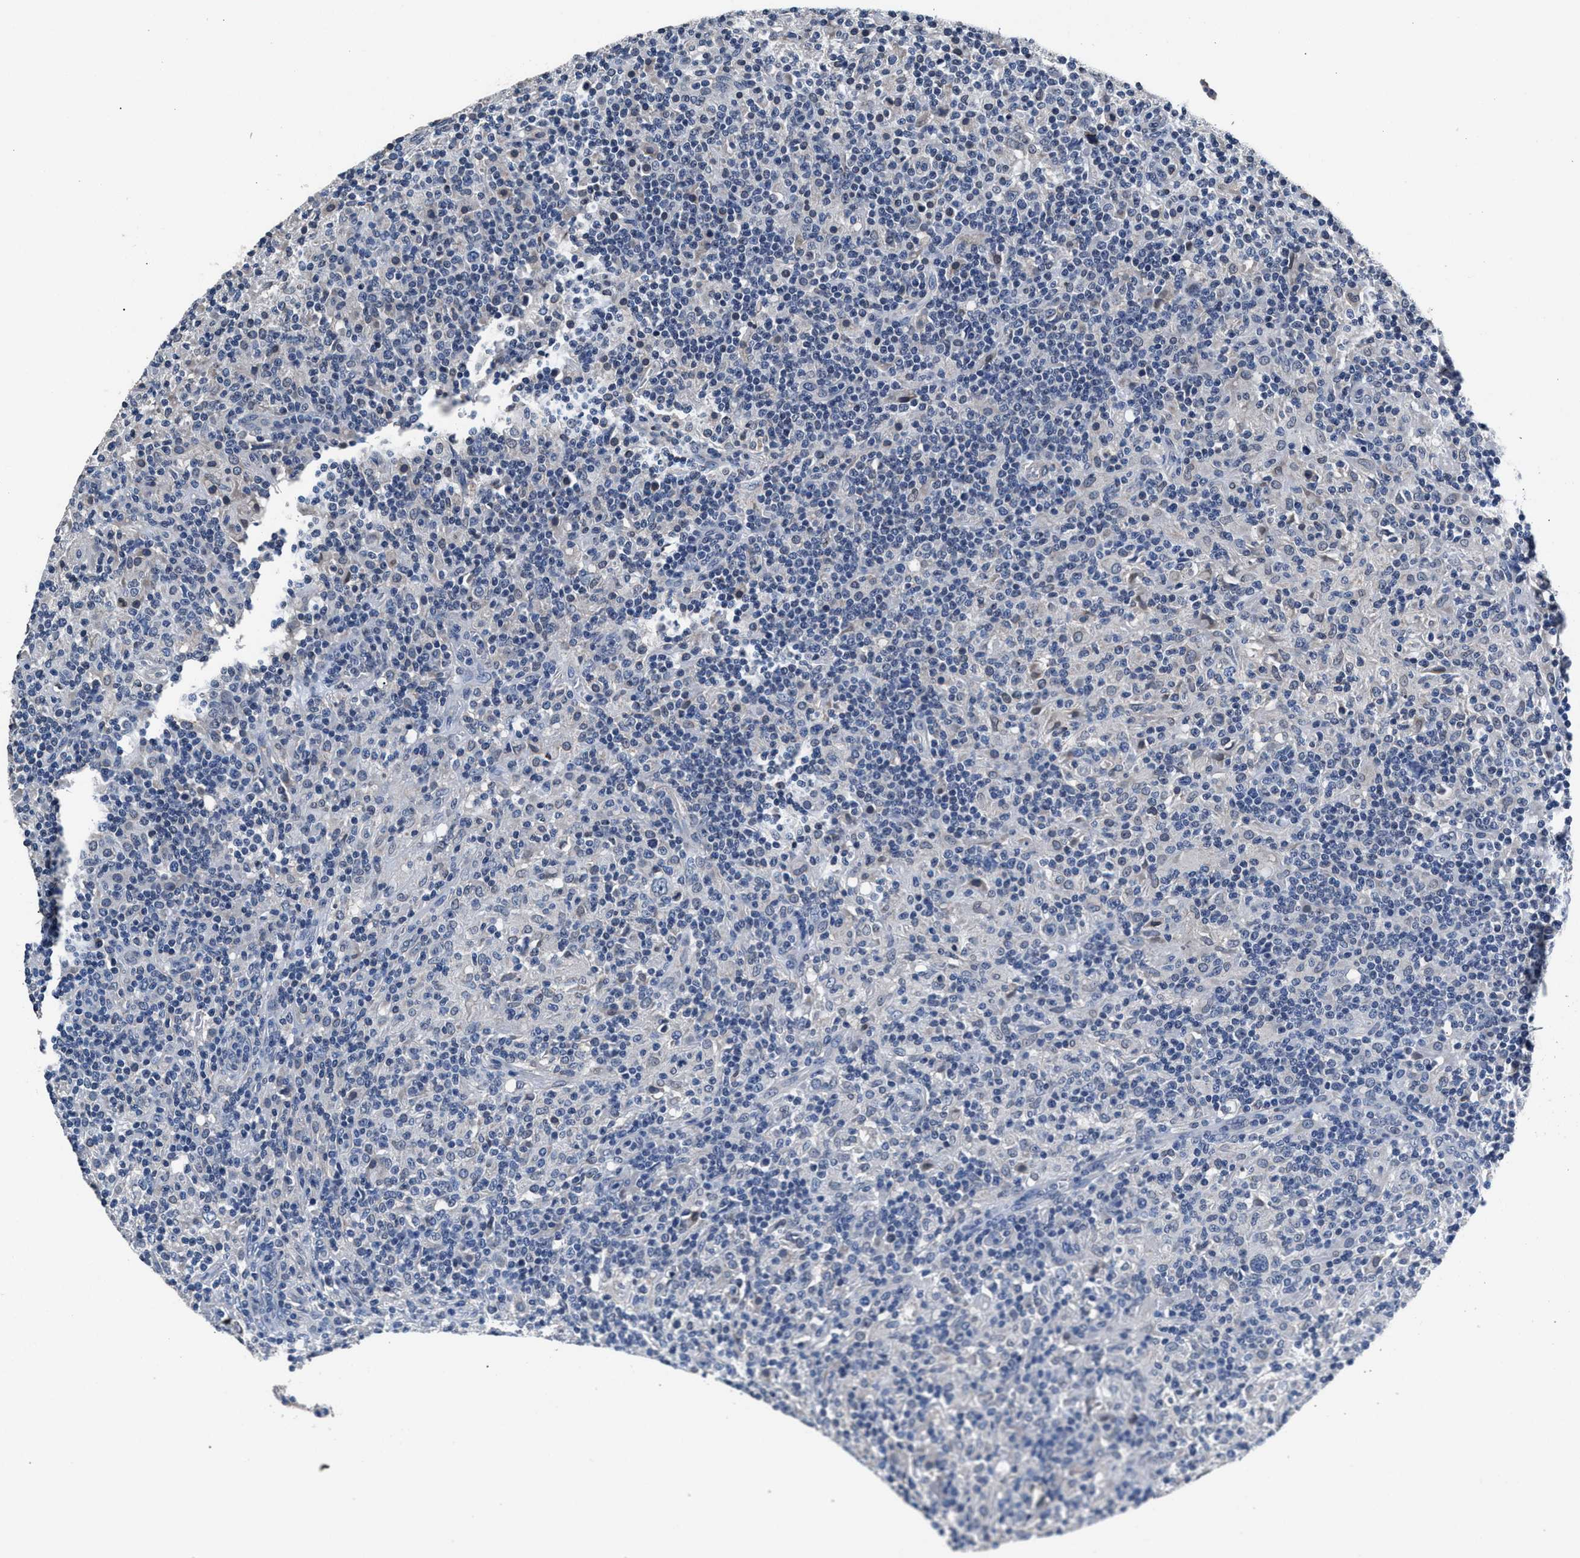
{"staining": {"intensity": "negative", "quantity": "none", "location": "none"}, "tissue": "lymphoma", "cell_type": "Tumor cells", "image_type": "cancer", "snomed": [{"axis": "morphology", "description": "Hodgkin's disease, NOS"}, {"axis": "topography", "description": "Lymph node"}], "caption": "The IHC photomicrograph has no significant staining in tumor cells of Hodgkin's disease tissue.", "gene": "MYH3", "patient": {"sex": "male", "age": 70}}